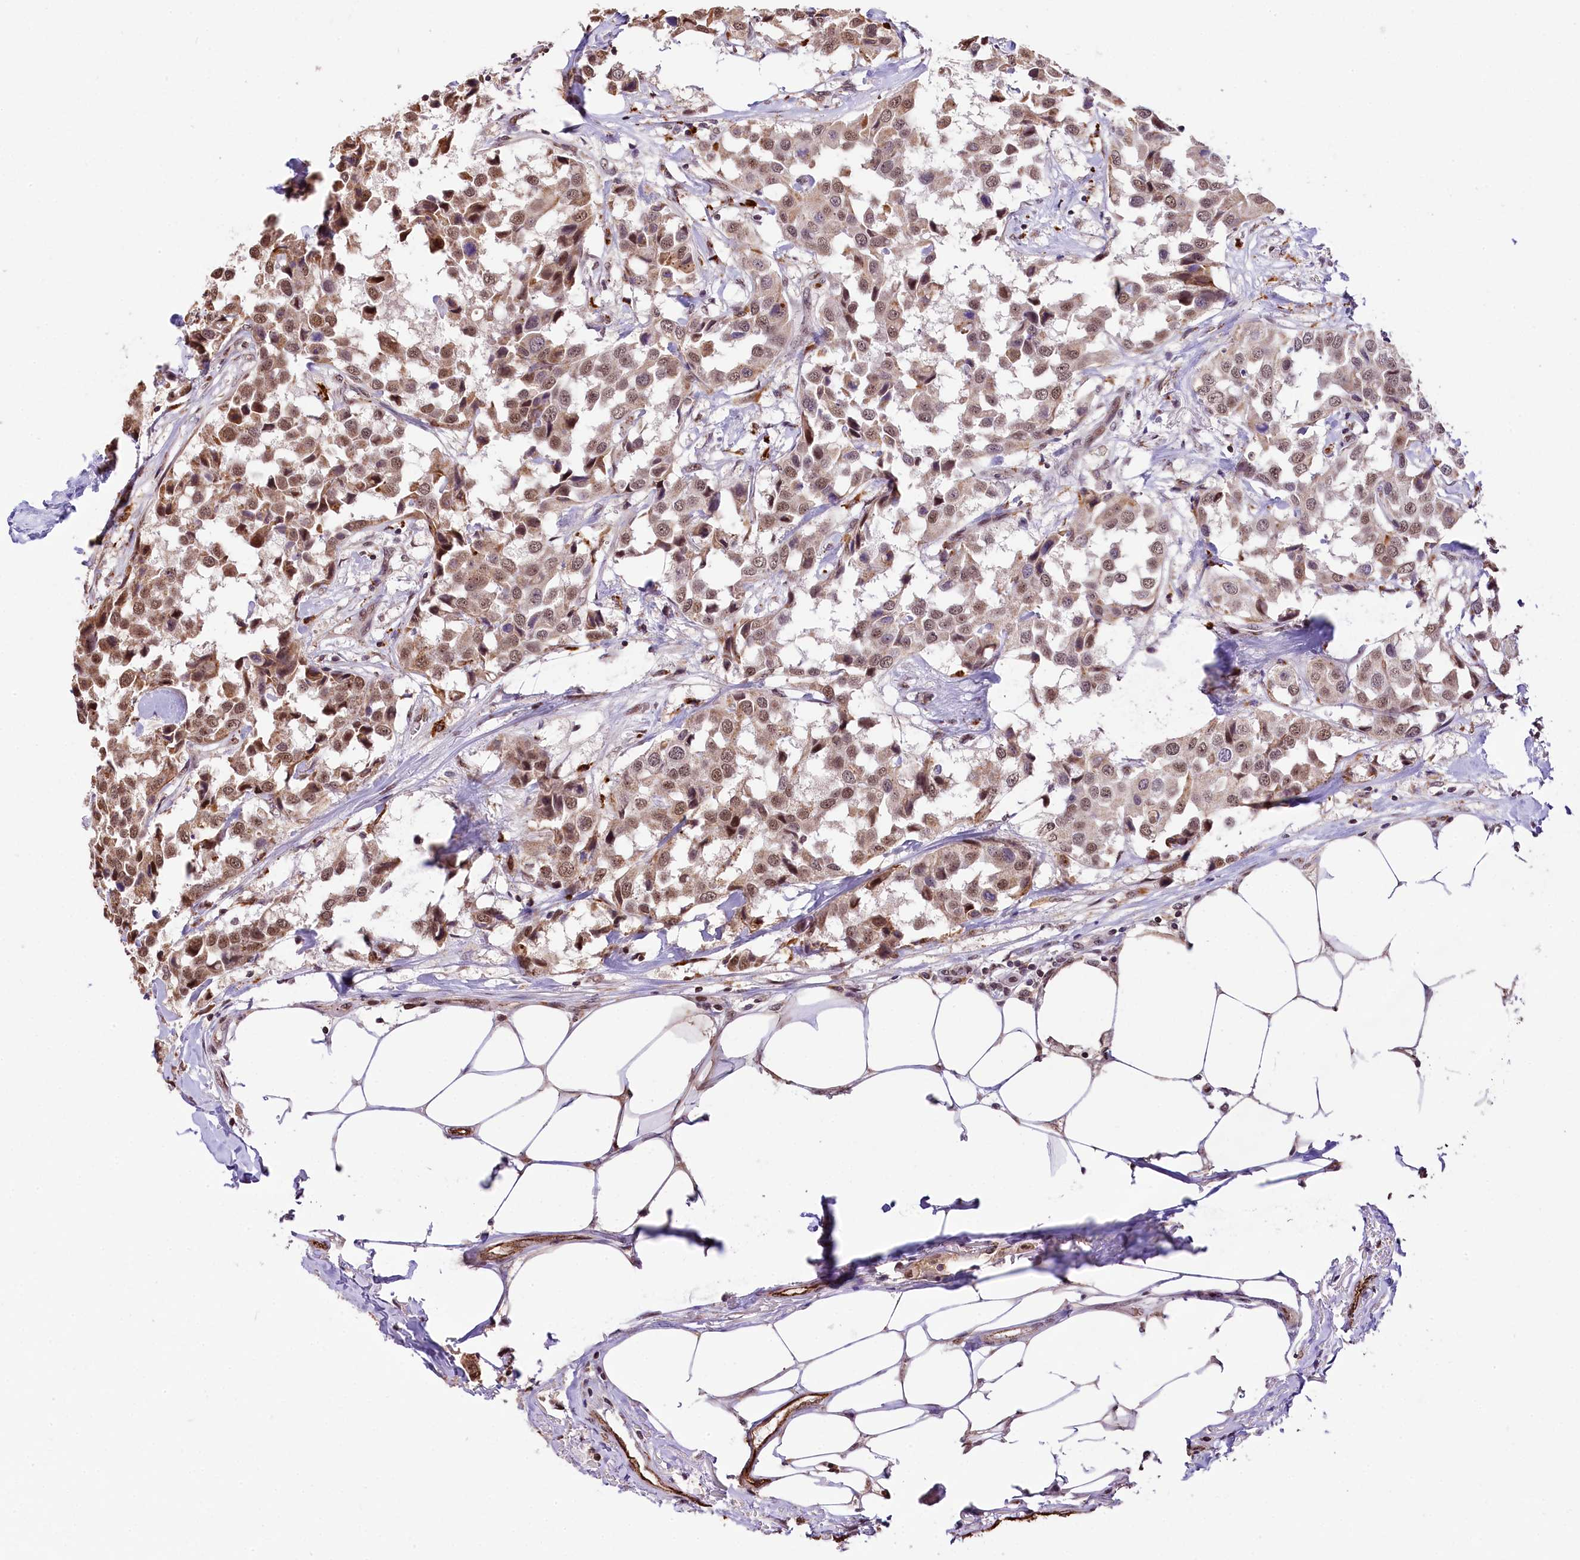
{"staining": {"intensity": "moderate", "quantity": ">75%", "location": "nuclear"}, "tissue": "breast cancer", "cell_type": "Tumor cells", "image_type": "cancer", "snomed": [{"axis": "morphology", "description": "Duct carcinoma"}, {"axis": "topography", "description": "Breast"}], "caption": "Protein expression analysis of breast invasive ductal carcinoma displays moderate nuclear expression in approximately >75% of tumor cells. (DAB = brown stain, brightfield microscopy at high magnification).", "gene": "MRPL54", "patient": {"sex": "female", "age": 80}}